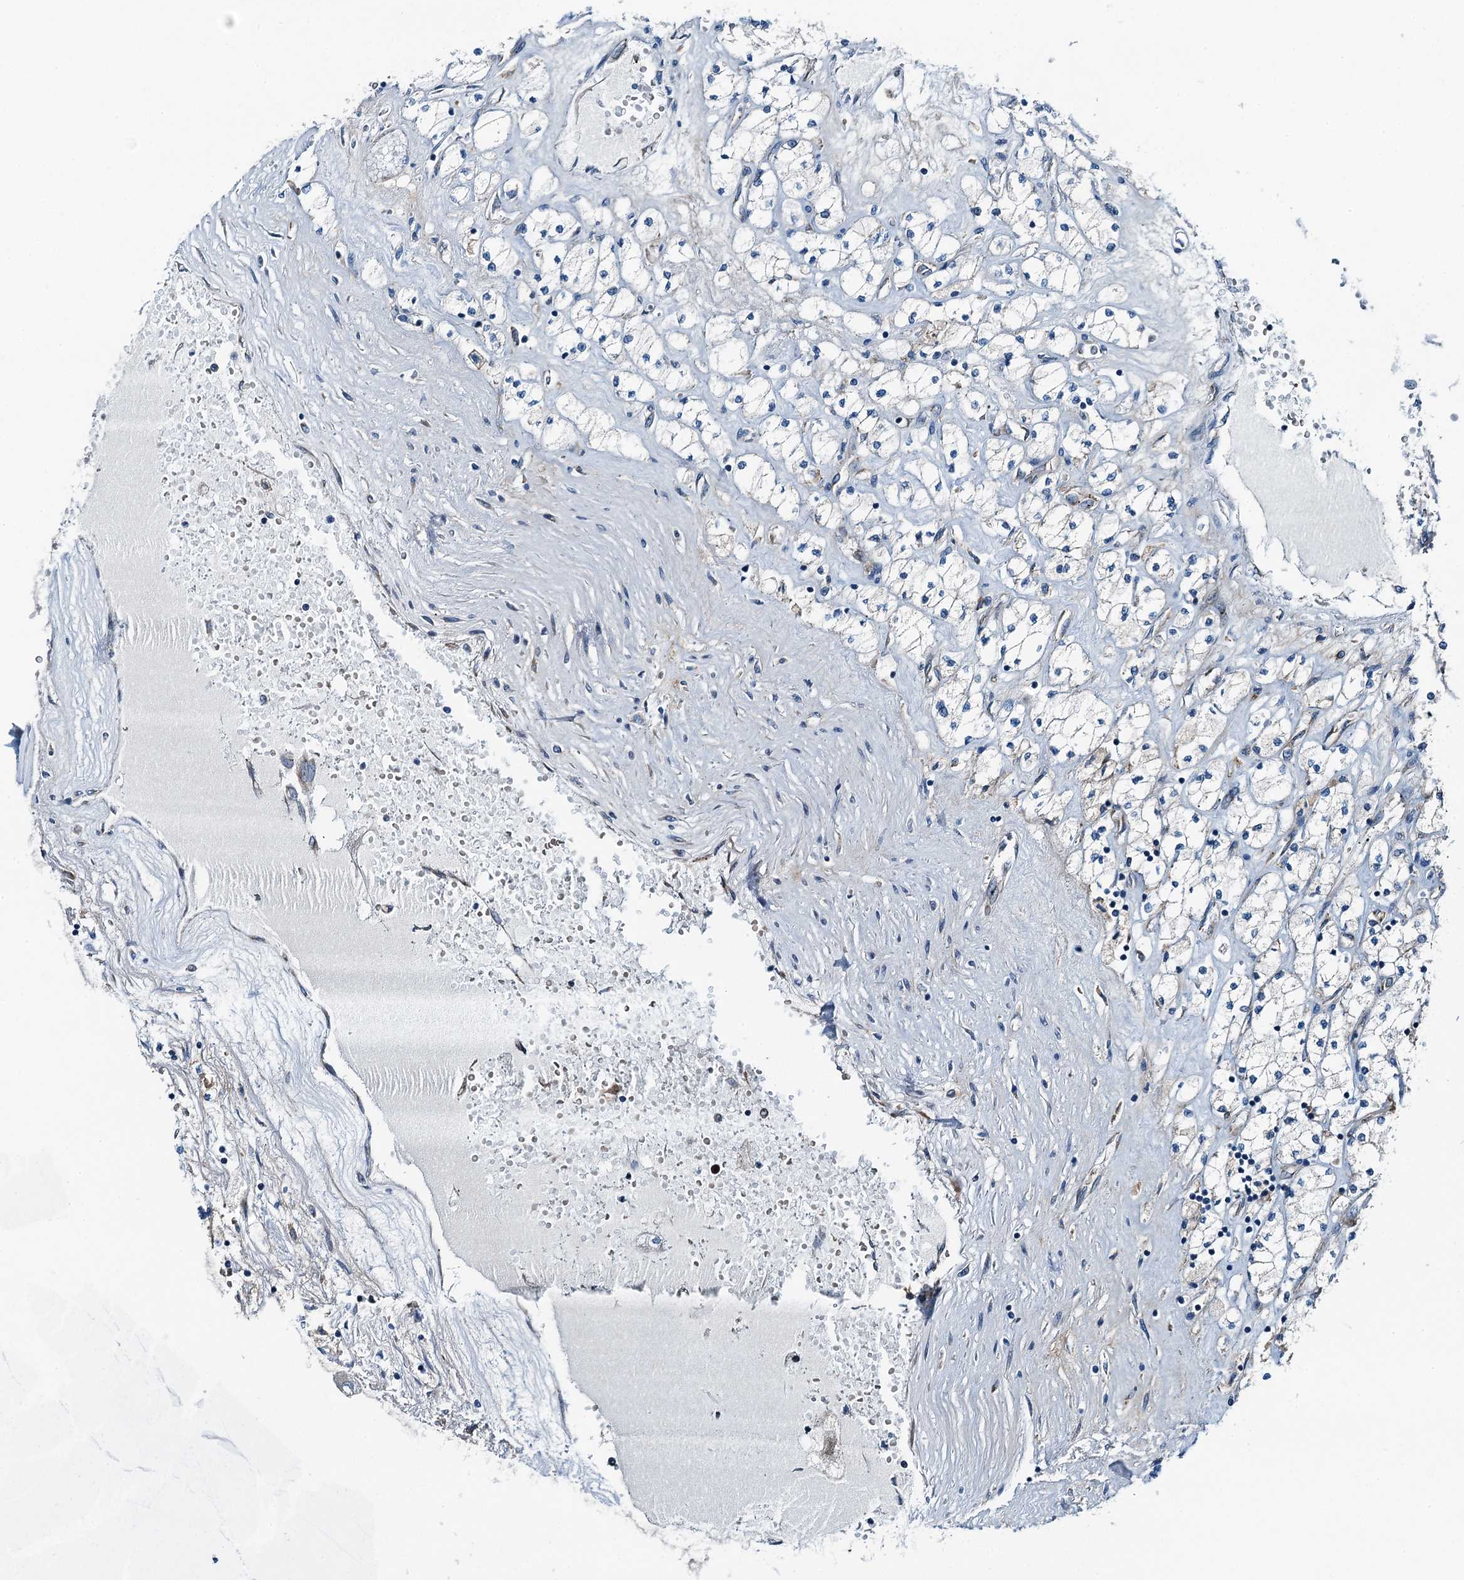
{"staining": {"intensity": "weak", "quantity": "<25%", "location": "cytoplasmic/membranous"}, "tissue": "renal cancer", "cell_type": "Tumor cells", "image_type": "cancer", "snomed": [{"axis": "morphology", "description": "Adenocarcinoma, NOS"}, {"axis": "topography", "description": "Kidney"}], "caption": "Tumor cells are negative for protein expression in human adenocarcinoma (renal).", "gene": "TAMALIN", "patient": {"sex": "male", "age": 80}}